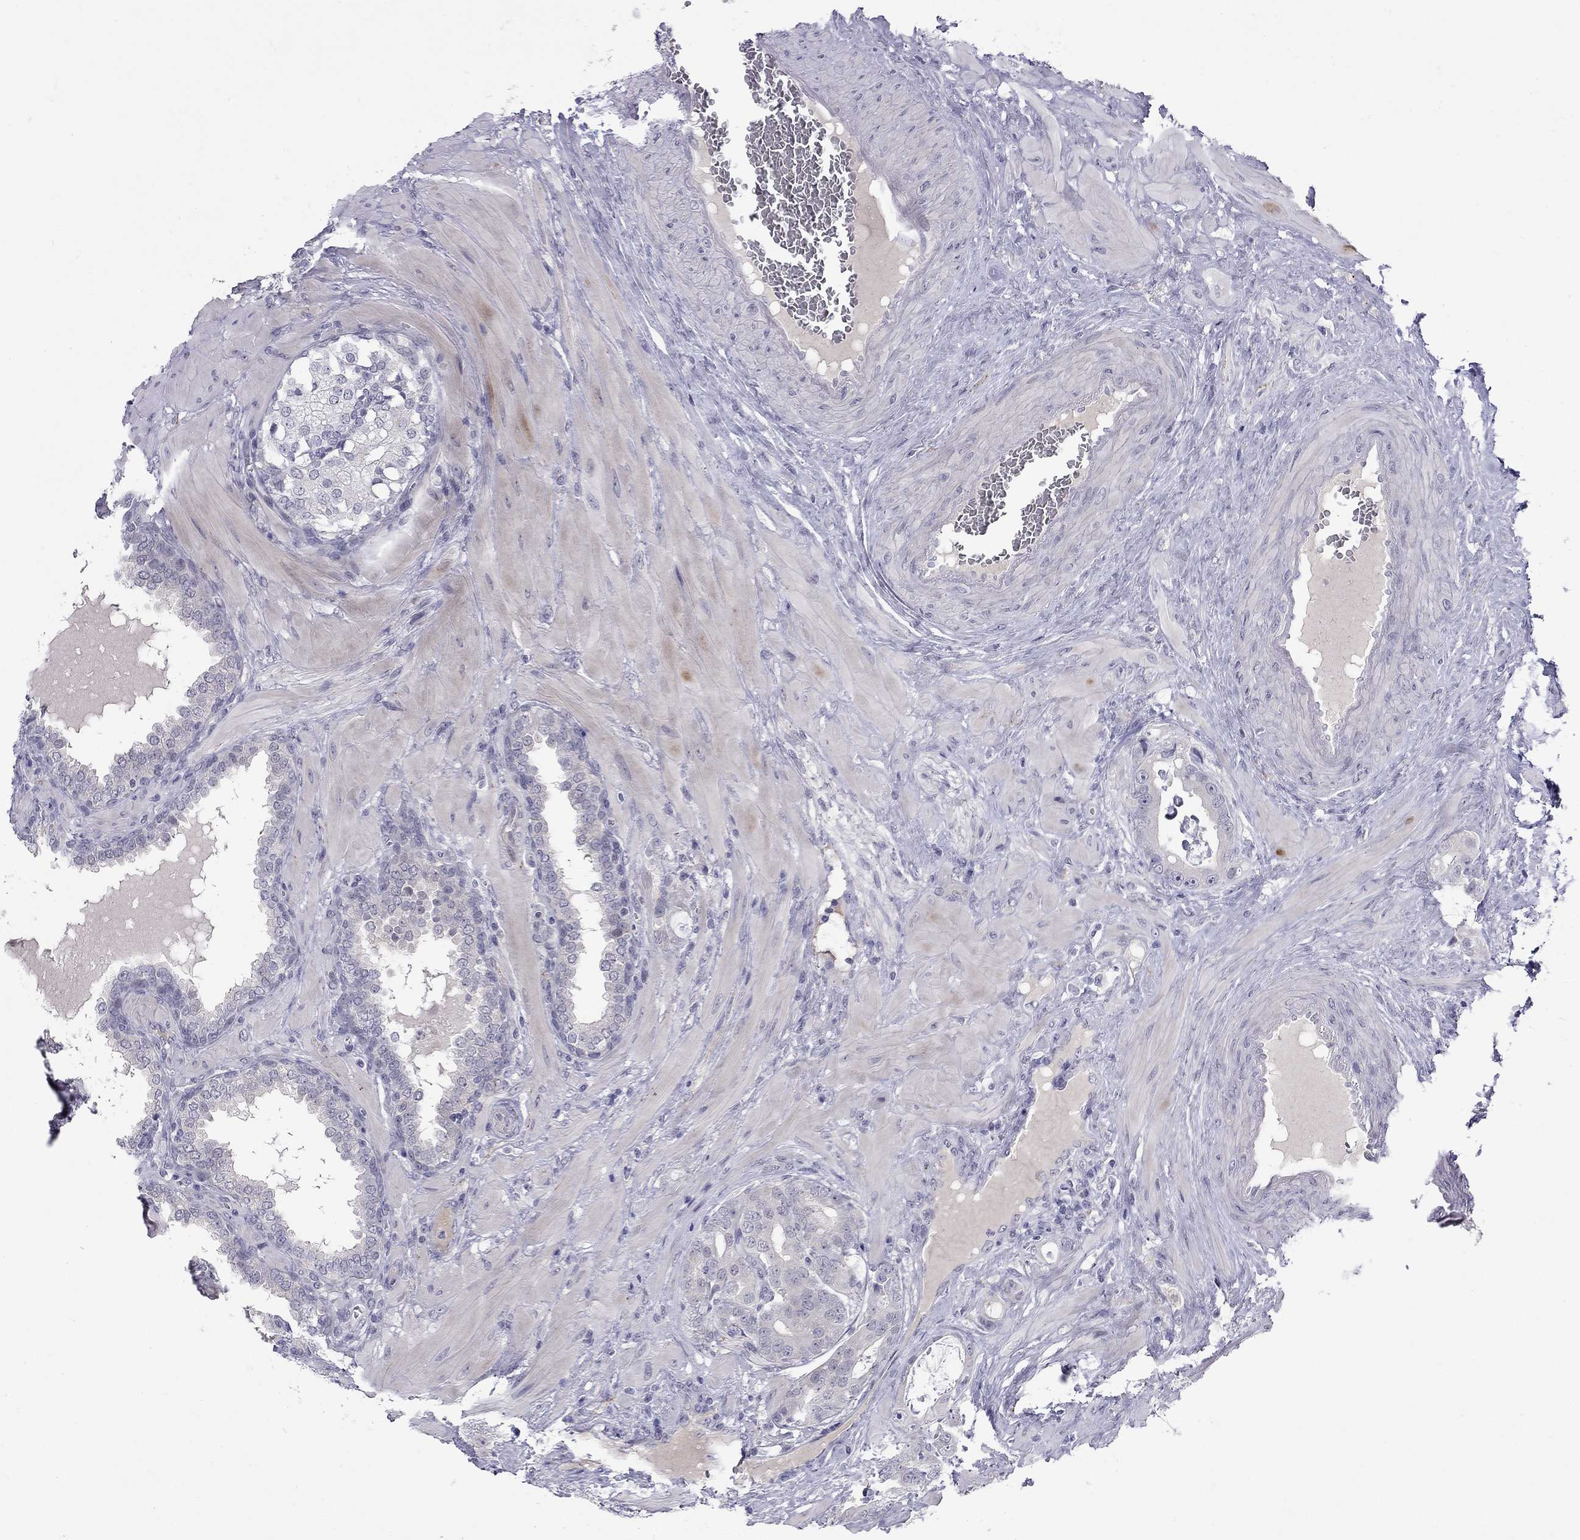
{"staining": {"intensity": "negative", "quantity": "none", "location": "none"}, "tissue": "prostate cancer", "cell_type": "Tumor cells", "image_type": "cancer", "snomed": [{"axis": "morphology", "description": "Adenocarcinoma, NOS"}, {"axis": "topography", "description": "Prostate"}], "caption": "The immunohistochemistry (IHC) photomicrograph has no significant positivity in tumor cells of prostate cancer tissue.", "gene": "RTL9", "patient": {"sex": "male", "age": 57}}